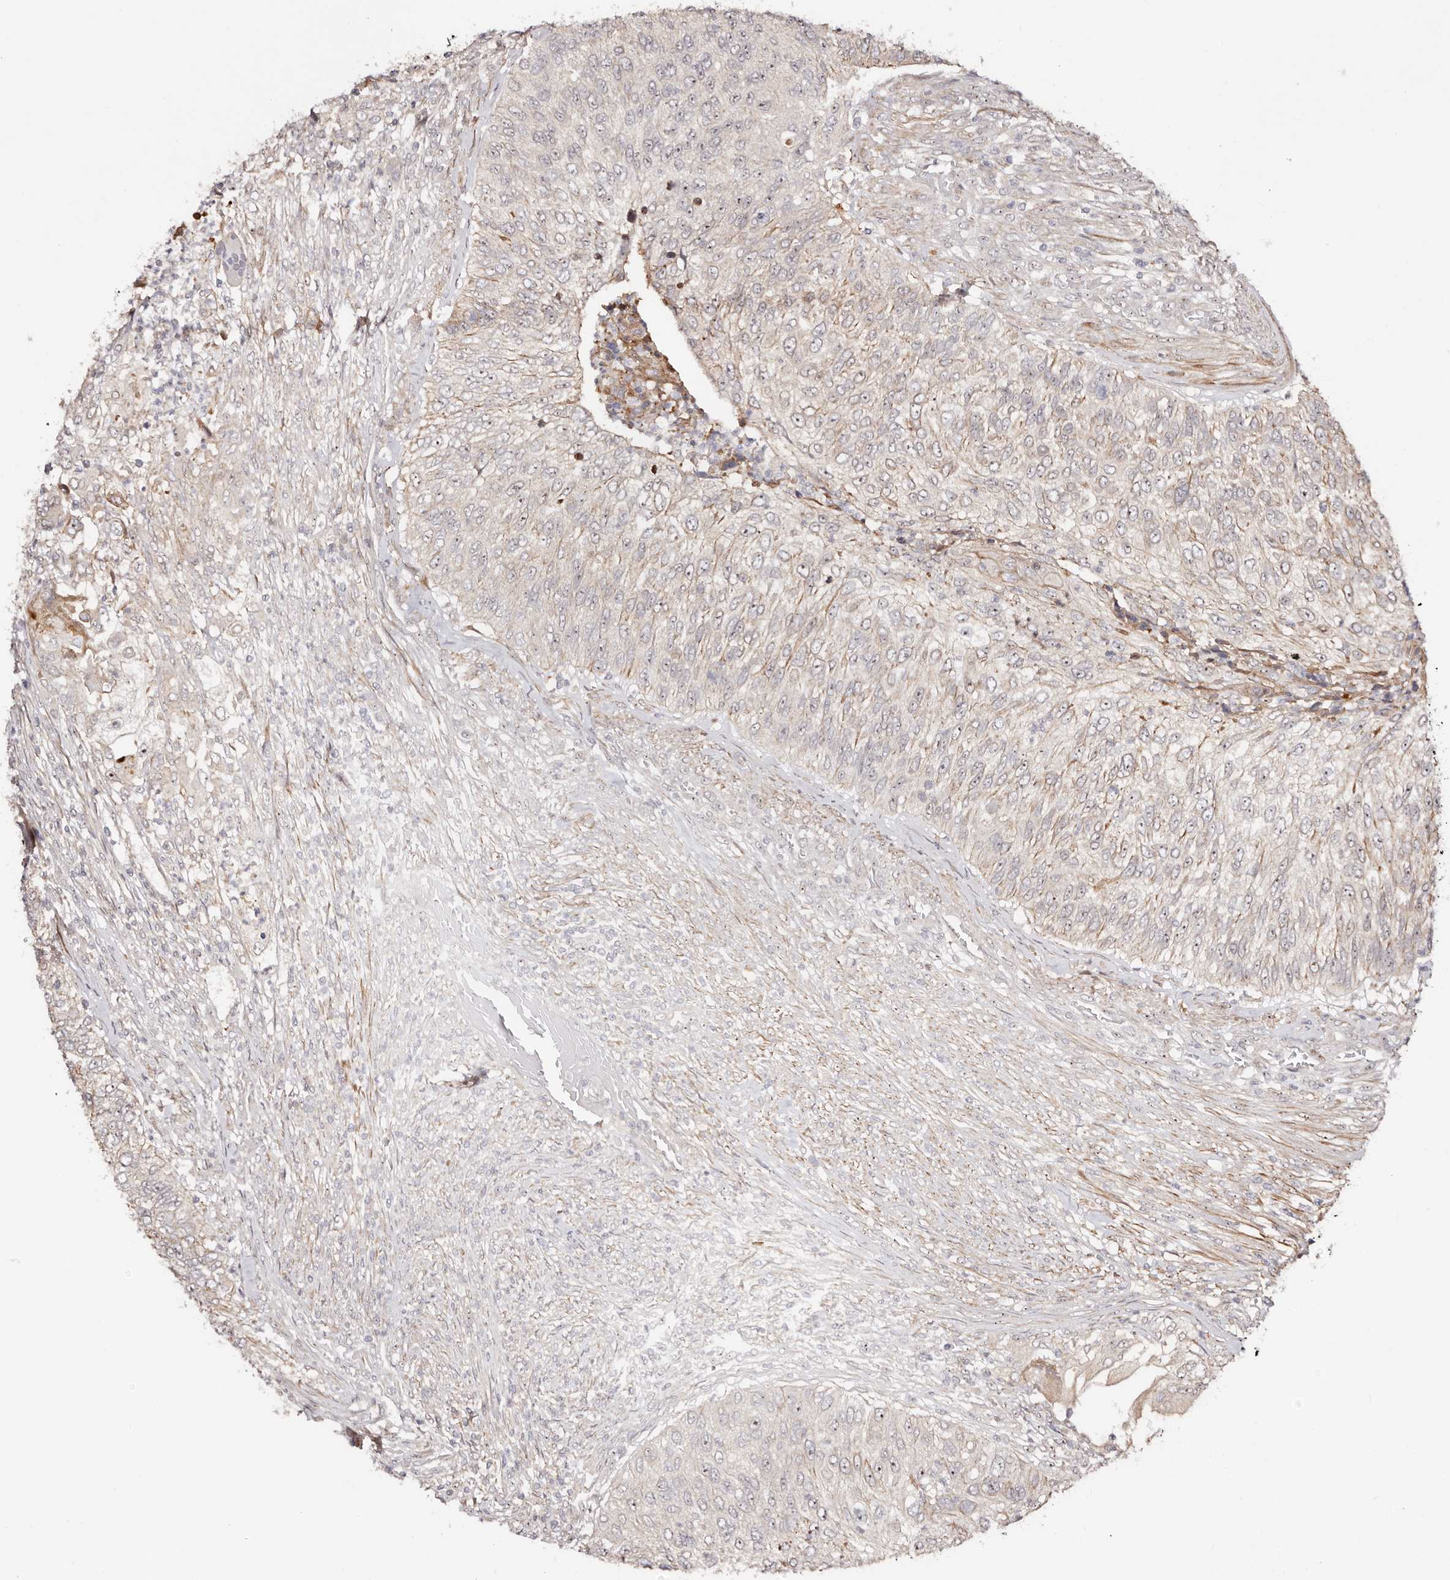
{"staining": {"intensity": "weak", "quantity": "<25%", "location": "nuclear"}, "tissue": "urothelial cancer", "cell_type": "Tumor cells", "image_type": "cancer", "snomed": [{"axis": "morphology", "description": "Urothelial carcinoma, High grade"}, {"axis": "topography", "description": "Urinary bladder"}], "caption": "Immunohistochemistry (IHC) photomicrograph of neoplastic tissue: high-grade urothelial carcinoma stained with DAB (3,3'-diaminobenzidine) demonstrates no significant protein expression in tumor cells. The staining is performed using DAB brown chromogen with nuclei counter-stained in using hematoxylin.", "gene": "ODF2L", "patient": {"sex": "female", "age": 60}}